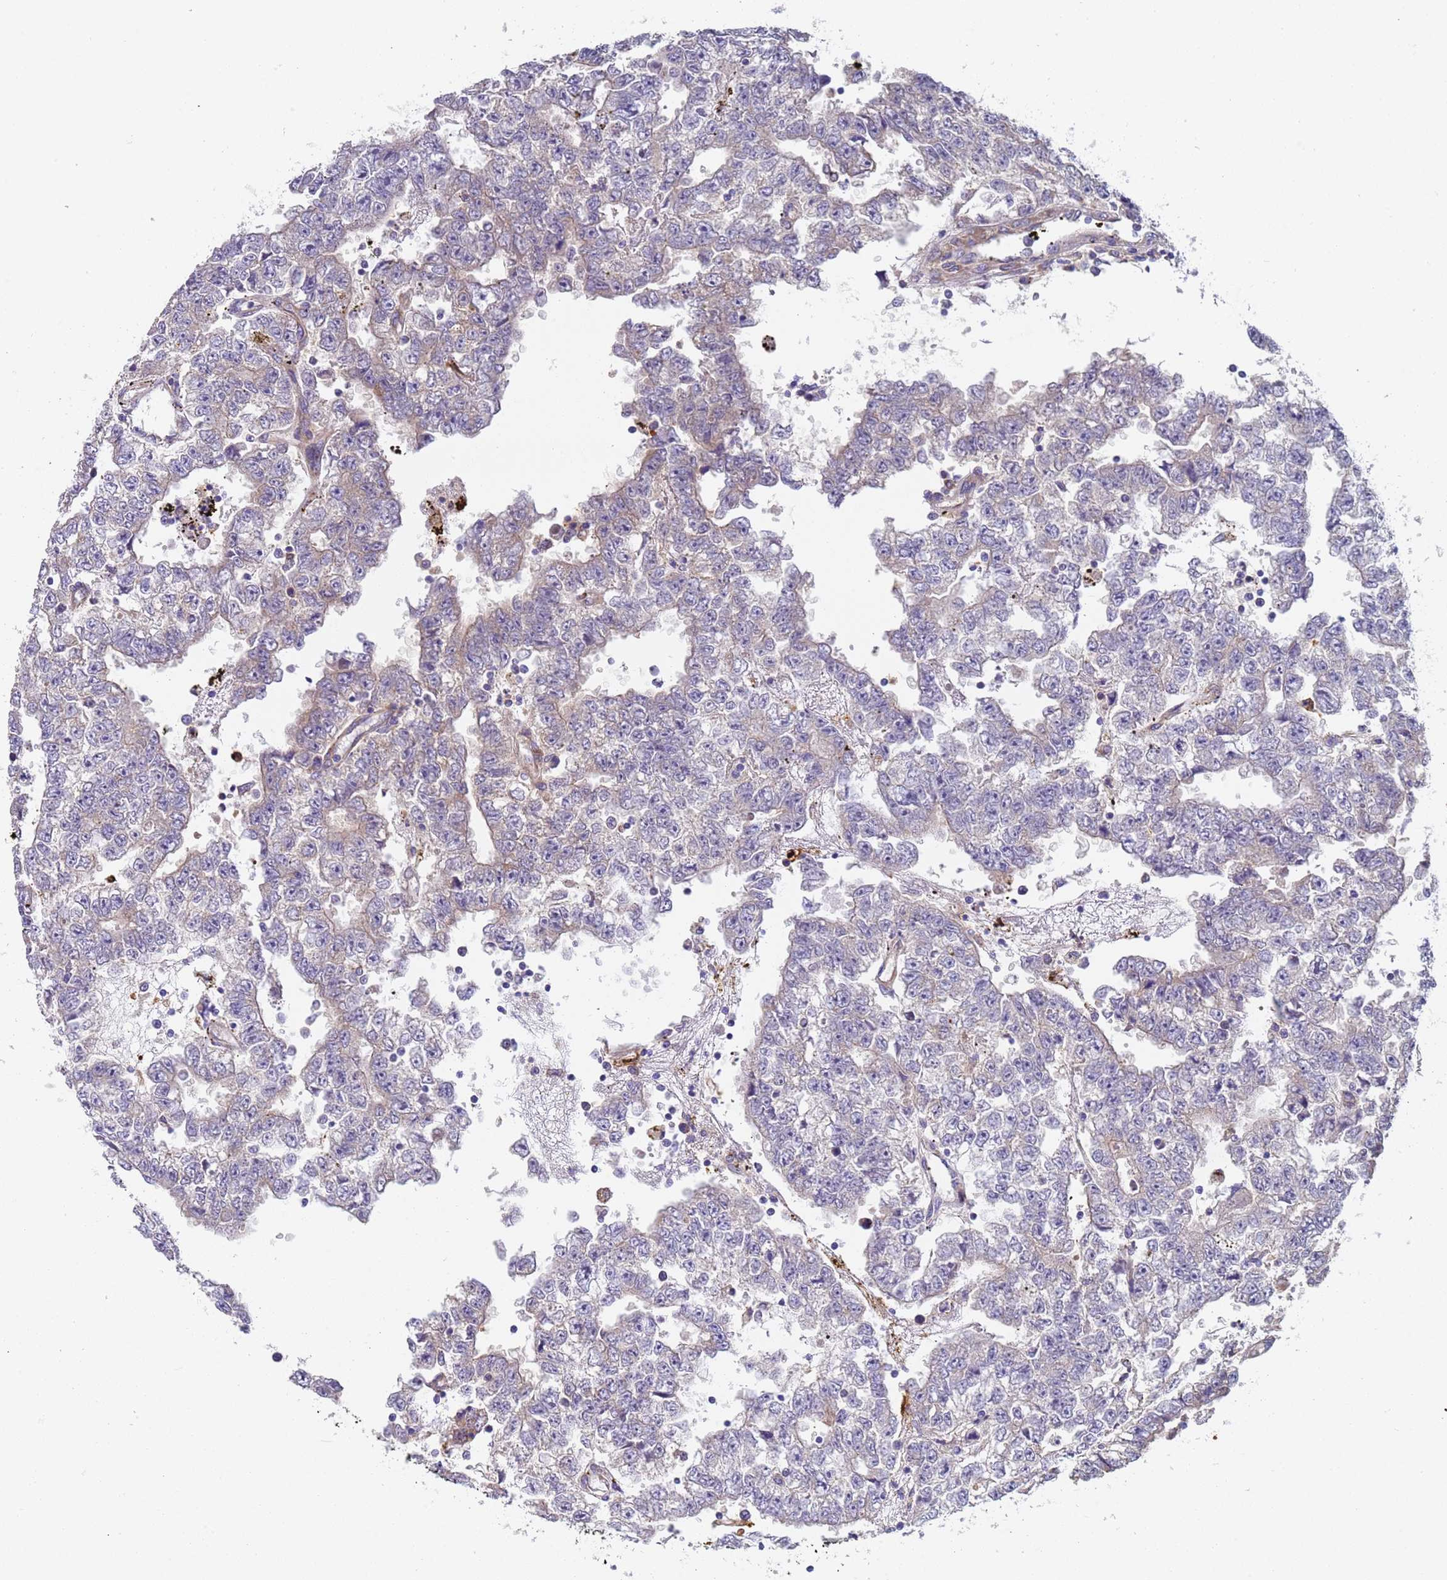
{"staining": {"intensity": "negative", "quantity": "none", "location": "none"}, "tissue": "testis cancer", "cell_type": "Tumor cells", "image_type": "cancer", "snomed": [{"axis": "morphology", "description": "Carcinoma, Embryonal, NOS"}, {"axis": "topography", "description": "Testis"}], "caption": "Embryonal carcinoma (testis) was stained to show a protein in brown. There is no significant positivity in tumor cells.", "gene": "PAQR7", "patient": {"sex": "male", "age": 25}}